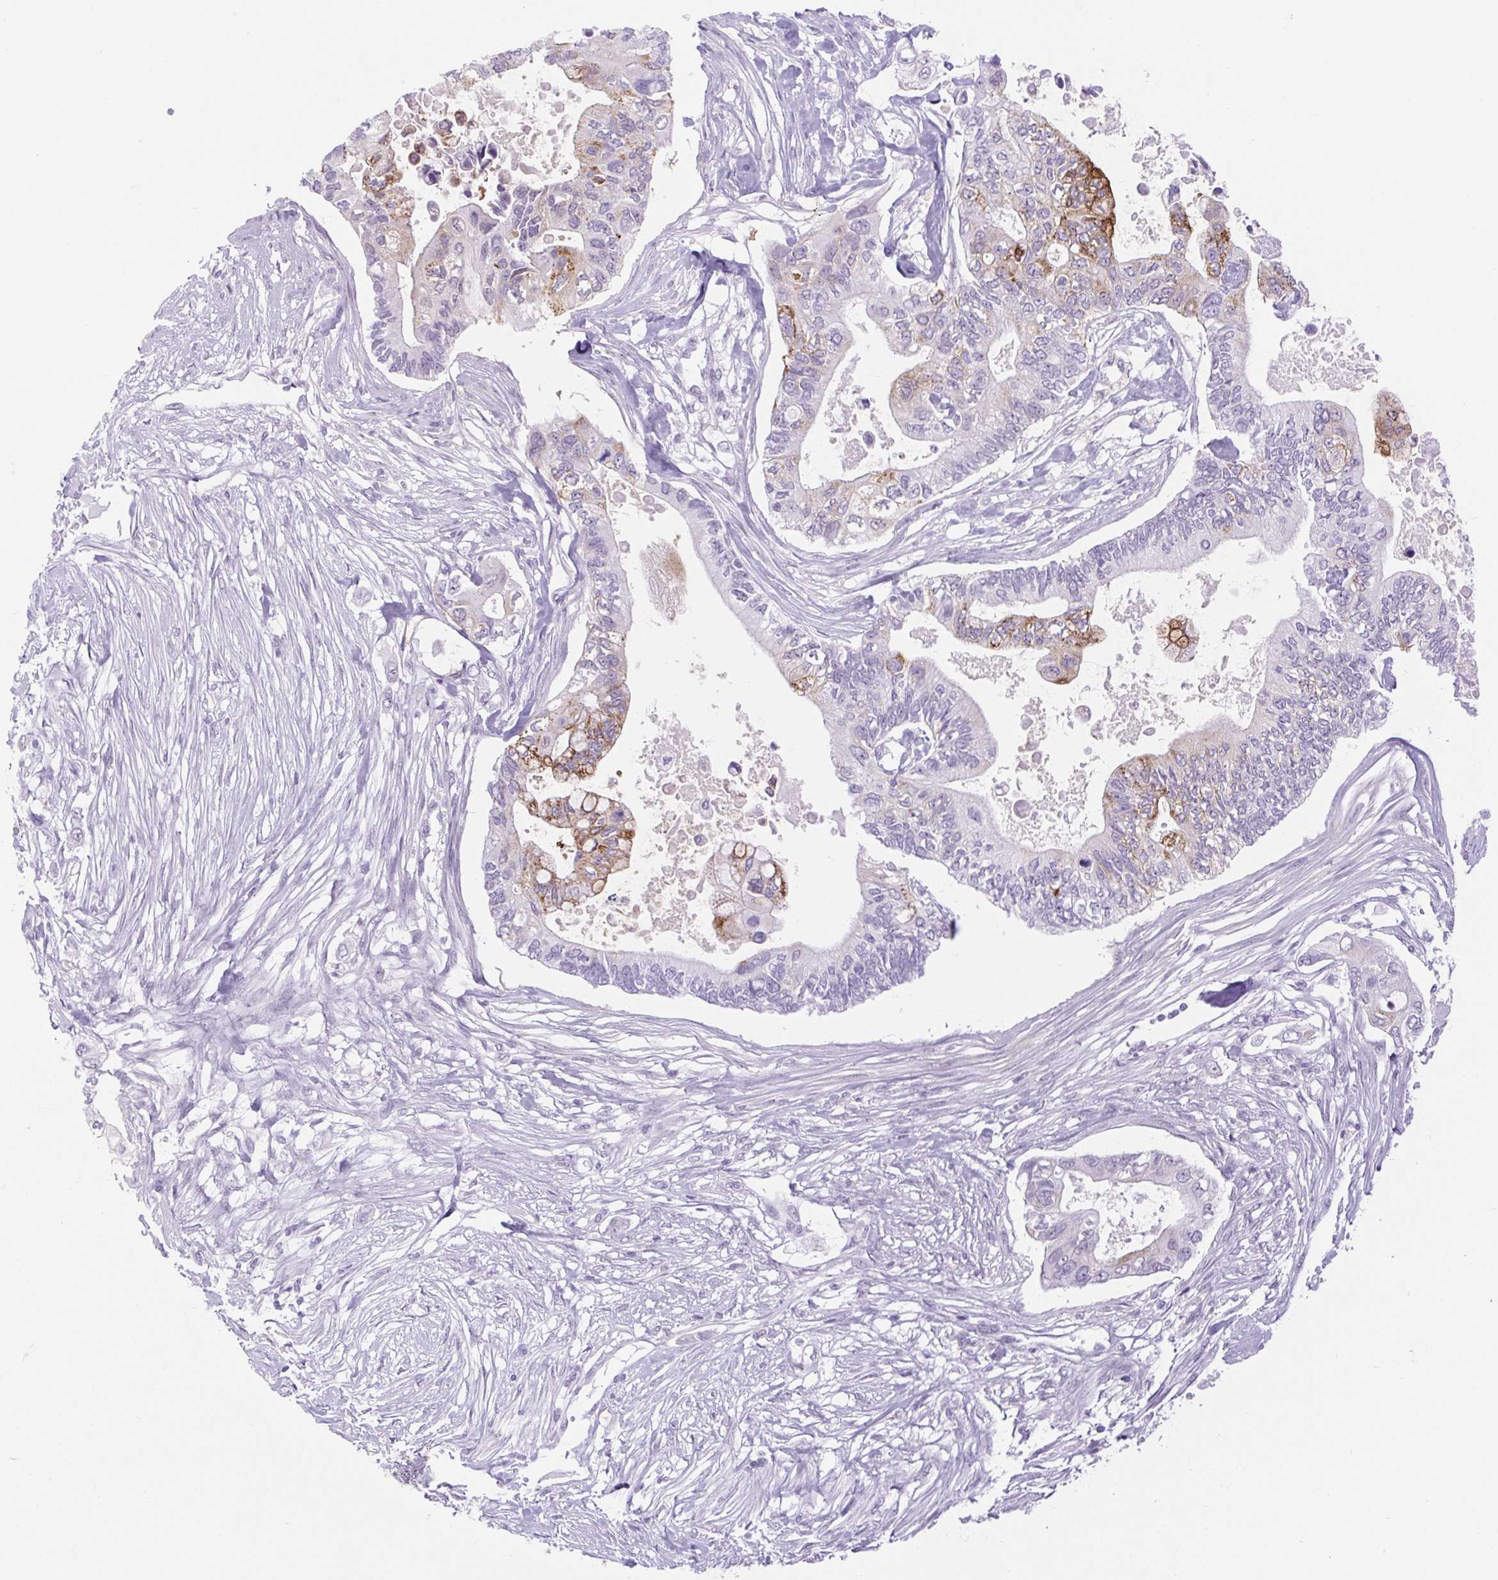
{"staining": {"intensity": "moderate", "quantity": "<25%", "location": "cytoplasmic/membranous"}, "tissue": "pancreatic cancer", "cell_type": "Tumor cells", "image_type": "cancer", "snomed": [{"axis": "morphology", "description": "Adenocarcinoma, NOS"}, {"axis": "topography", "description": "Pancreas"}], "caption": "This is an image of immunohistochemistry staining of pancreatic adenocarcinoma, which shows moderate staining in the cytoplasmic/membranous of tumor cells.", "gene": "BCAS1", "patient": {"sex": "female", "age": 63}}